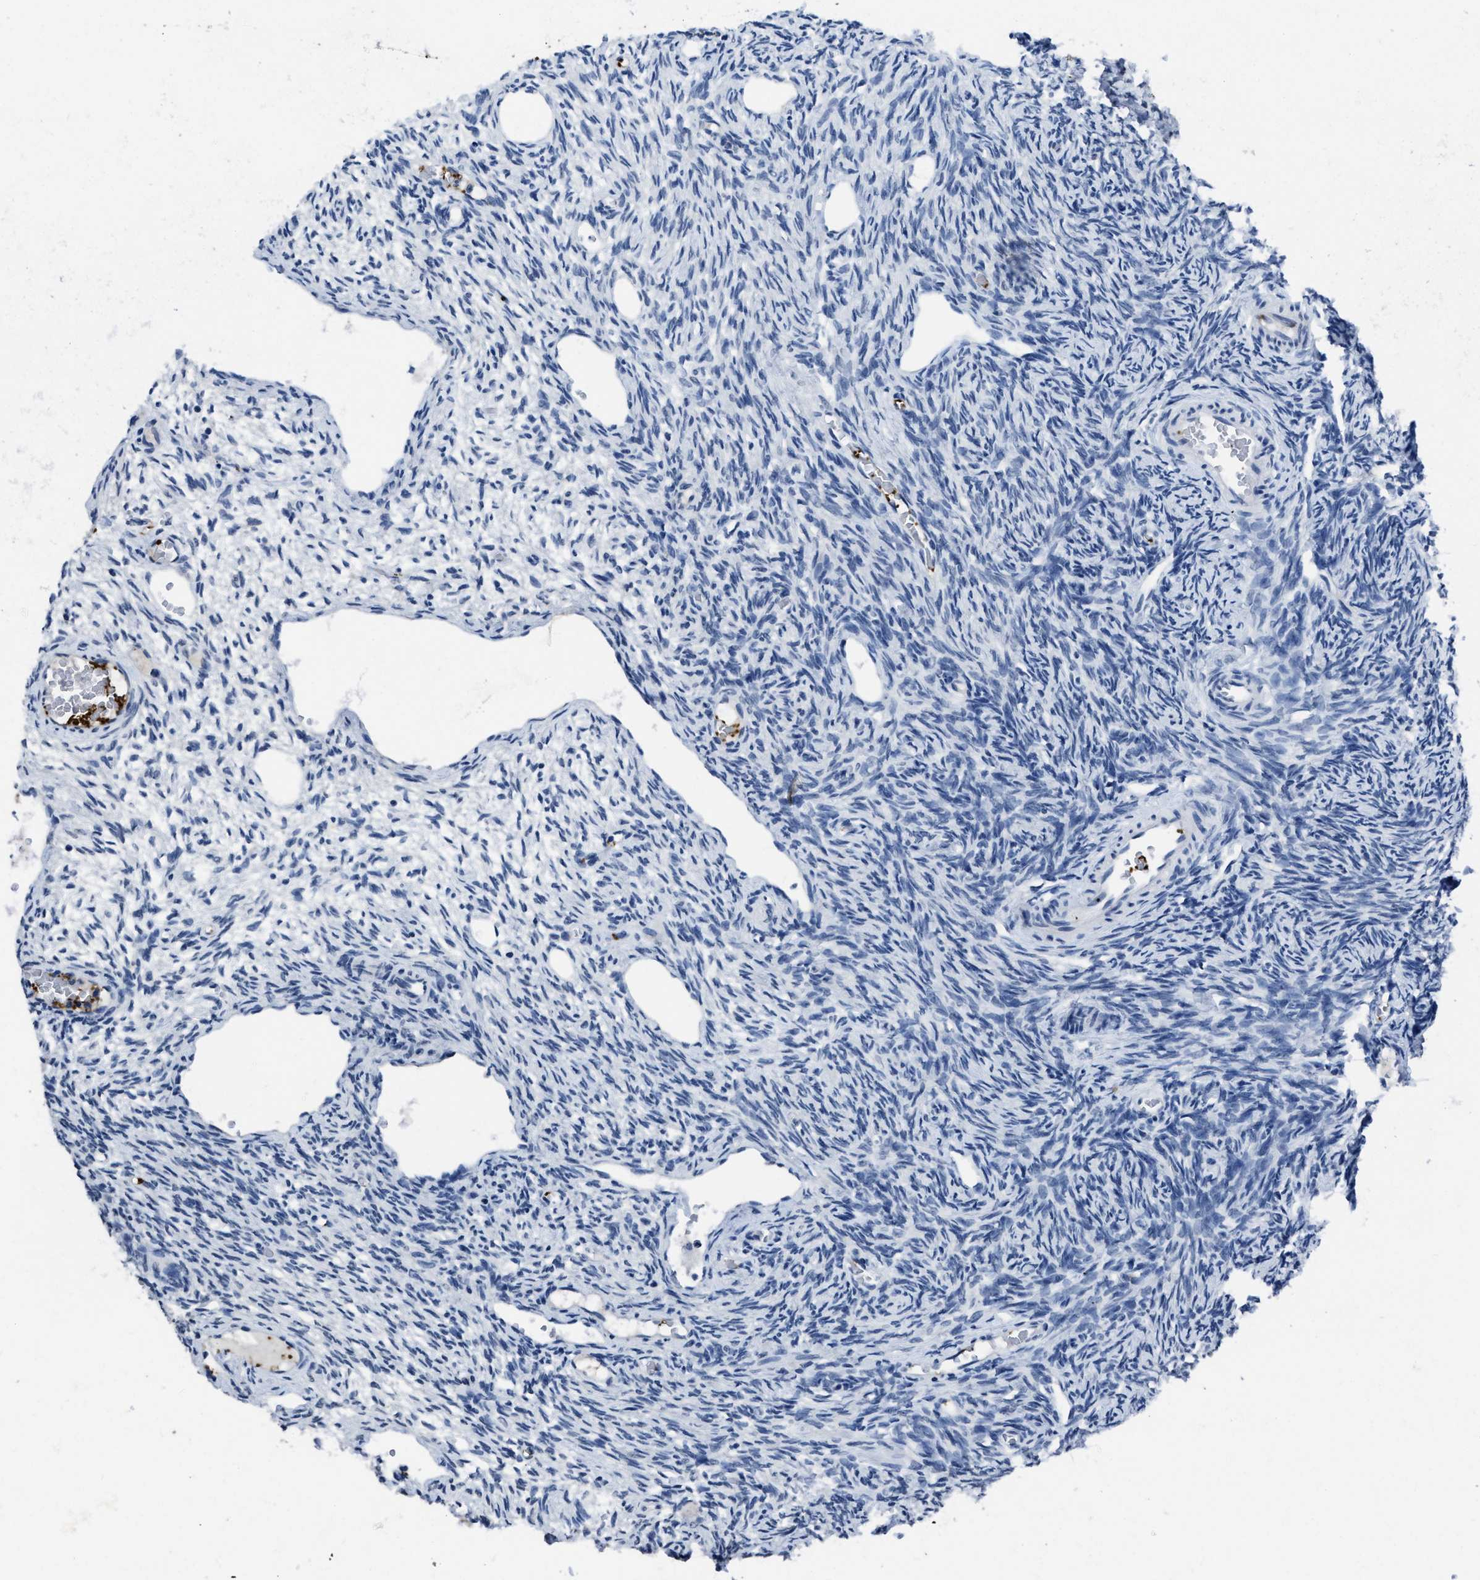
{"staining": {"intensity": "negative", "quantity": "none", "location": "none"}, "tissue": "ovary", "cell_type": "Ovarian stroma cells", "image_type": "normal", "snomed": [{"axis": "morphology", "description": "Normal tissue, NOS"}, {"axis": "topography", "description": "Ovary"}], "caption": "Ovarian stroma cells are negative for protein expression in benign human ovary. The staining was performed using DAB to visualize the protein expression in brown, while the nuclei were stained in blue with hematoxylin (Magnification: 20x).", "gene": "ITGA2B", "patient": {"sex": "female", "age": 27}}